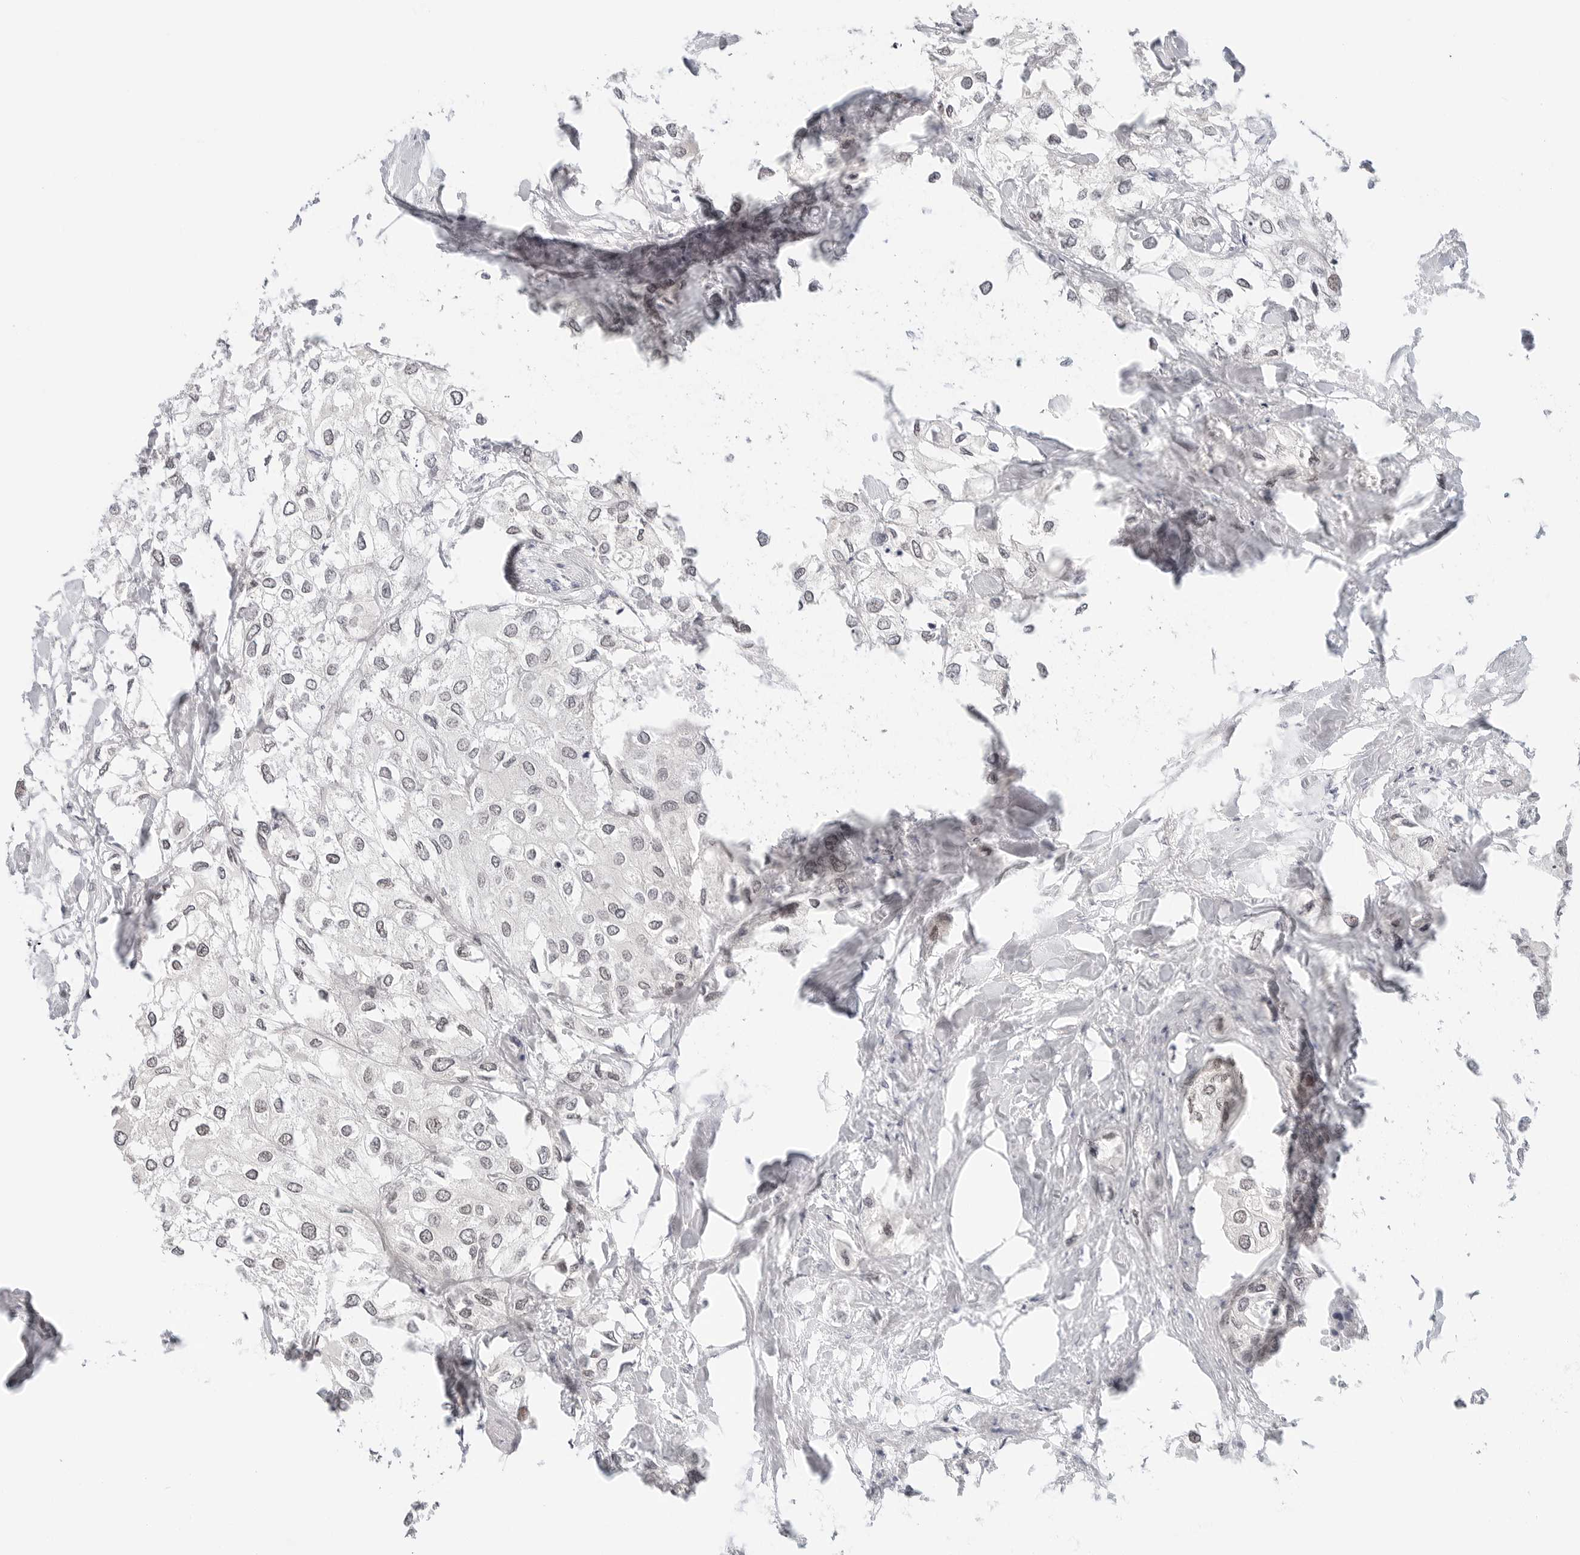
{"staining": {"intensity": "negative", "quantity": "none", "location": "none"}, "tissue": "urothelial cancer", "cell_type": "Tumor cells", "image_type": "cancer", "snomed": [{"axis": "morphology", "description": "Urothelial carcinoma, High grade"}, {"axis": "topography", "description": "Urinary bladder"}], "caption": "A histopathology image of human urothelial carcinoma (high-grade) is negative for staining in tumor cells.", "gene": "TSEN2", "patient": {"sex": "male", "age": 64}}